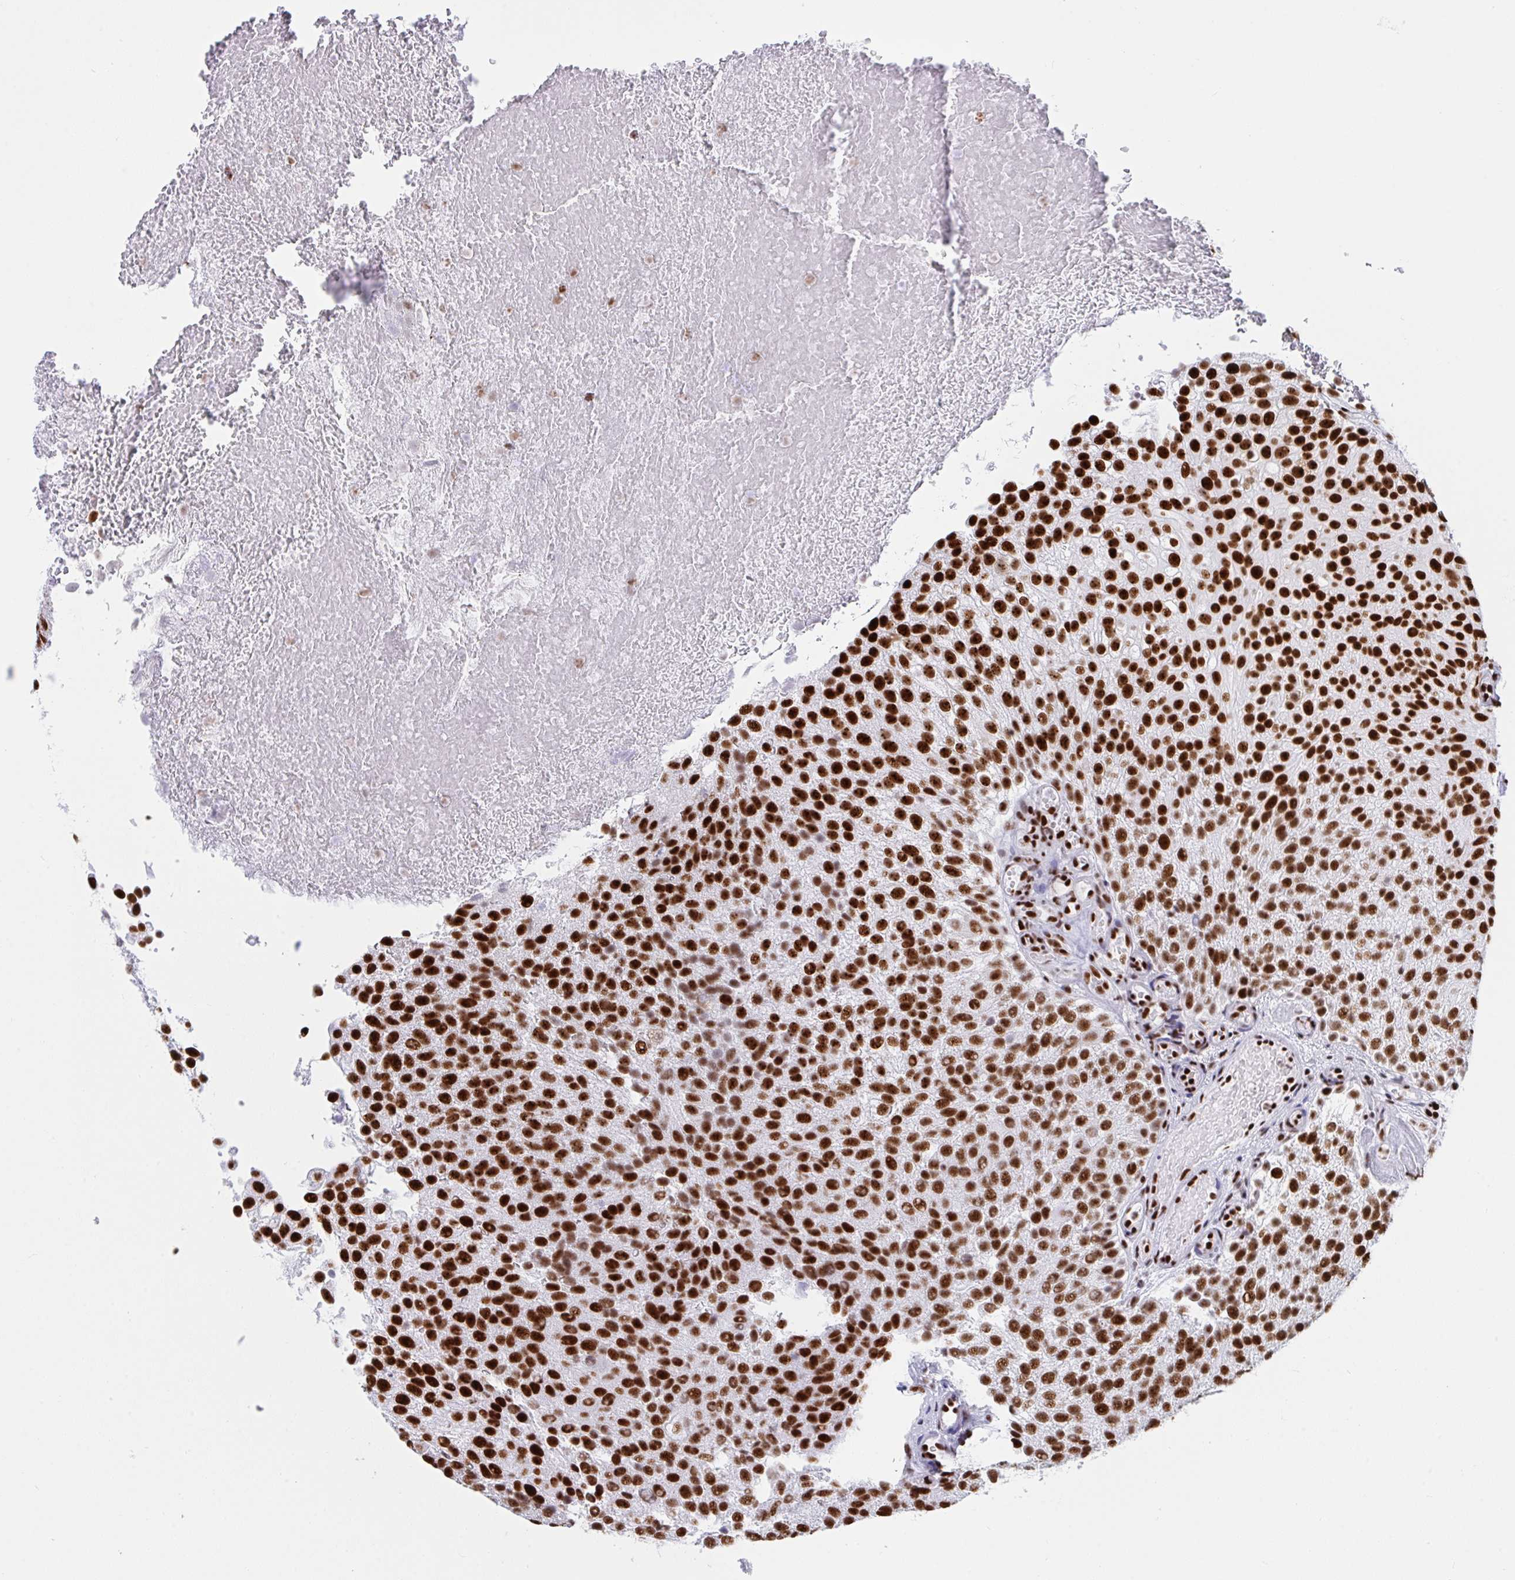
{"staining": {"intensity": "strong", "quantity": ">75%", "location": "nuclear"}, "tissue": "urothelial cancer", "cell_type": "Tumor cells", "image_type": "cancer", "snomed": [{"axis": "morphology", "description": "Urothelial carcinoma, Low grade"}, {"axis": "topography", "description": "Urinary bladder"}], "caption": "Urothelial carcinoma (low-grade) stained with a protein marker reveals strong staining in tumor cells.", "gene": "IKZF2", "patient": {"sex": "male", "age": 78}}